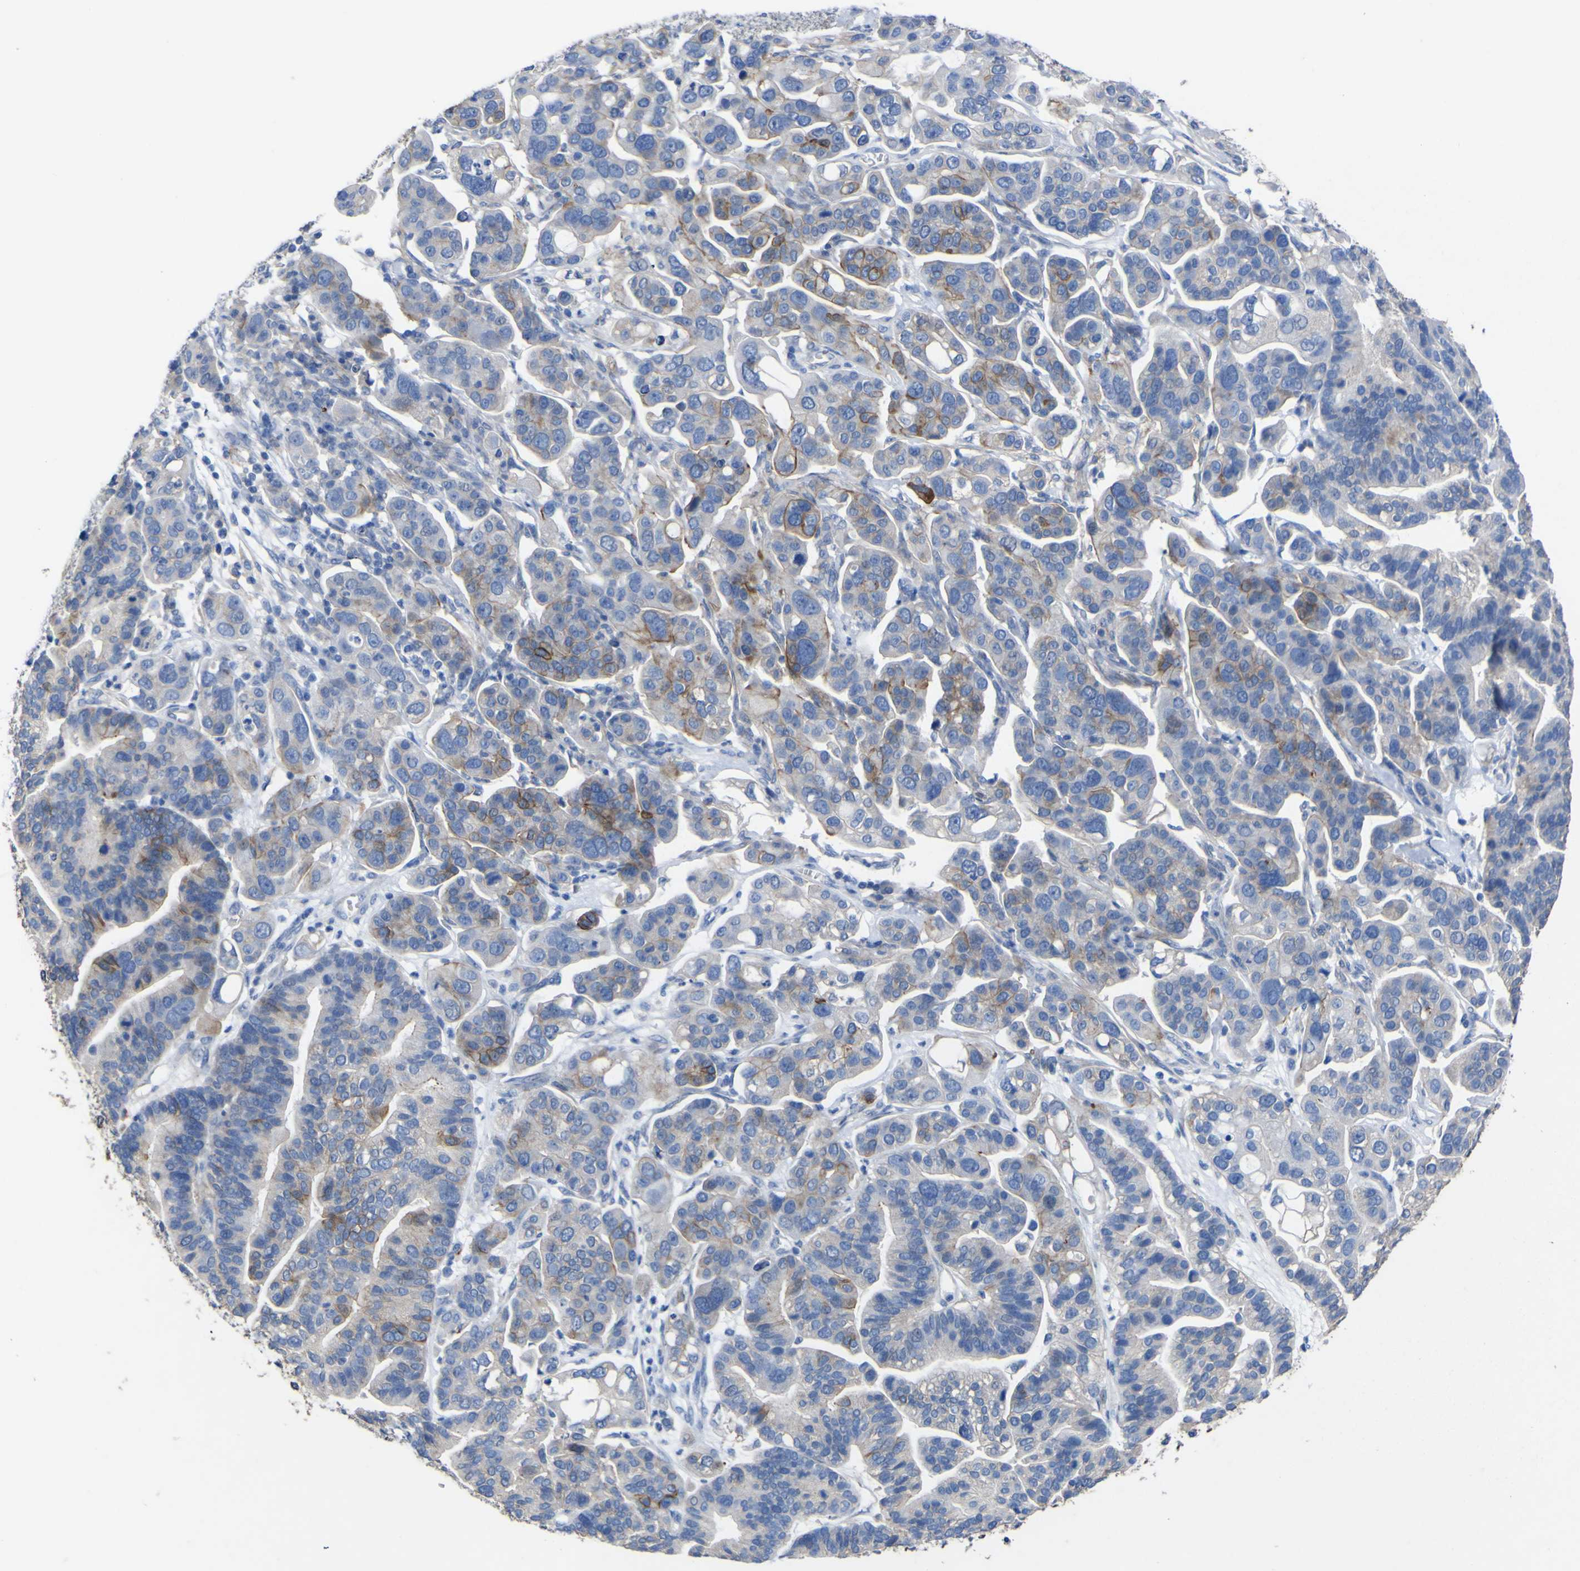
{"staining": {"intensity": "strong", "quantity": "<25%", "location": "cytoplasmic/membranous"}, "tissue": "ovarian cancer", "cell_type": "Tumor cells", "image_type": "cancer", "snomed": [{"axis": "morphology", "description": "Cystadenocarcinoma, serous, NOS"}, {"axis": "topography", "description": "Ovary"}], "caption": "Ovarian serous cystadenocarcinoma stained with IHC displays strong cytoplasmic/membranous staining in about <25% of tumor cells. (DAB (3,3'-diaminobenzidine) IHC with brightfield microscopy, high magnification).", "gene": "AGO4", "patient": {"sex": "female", "age": 56}}